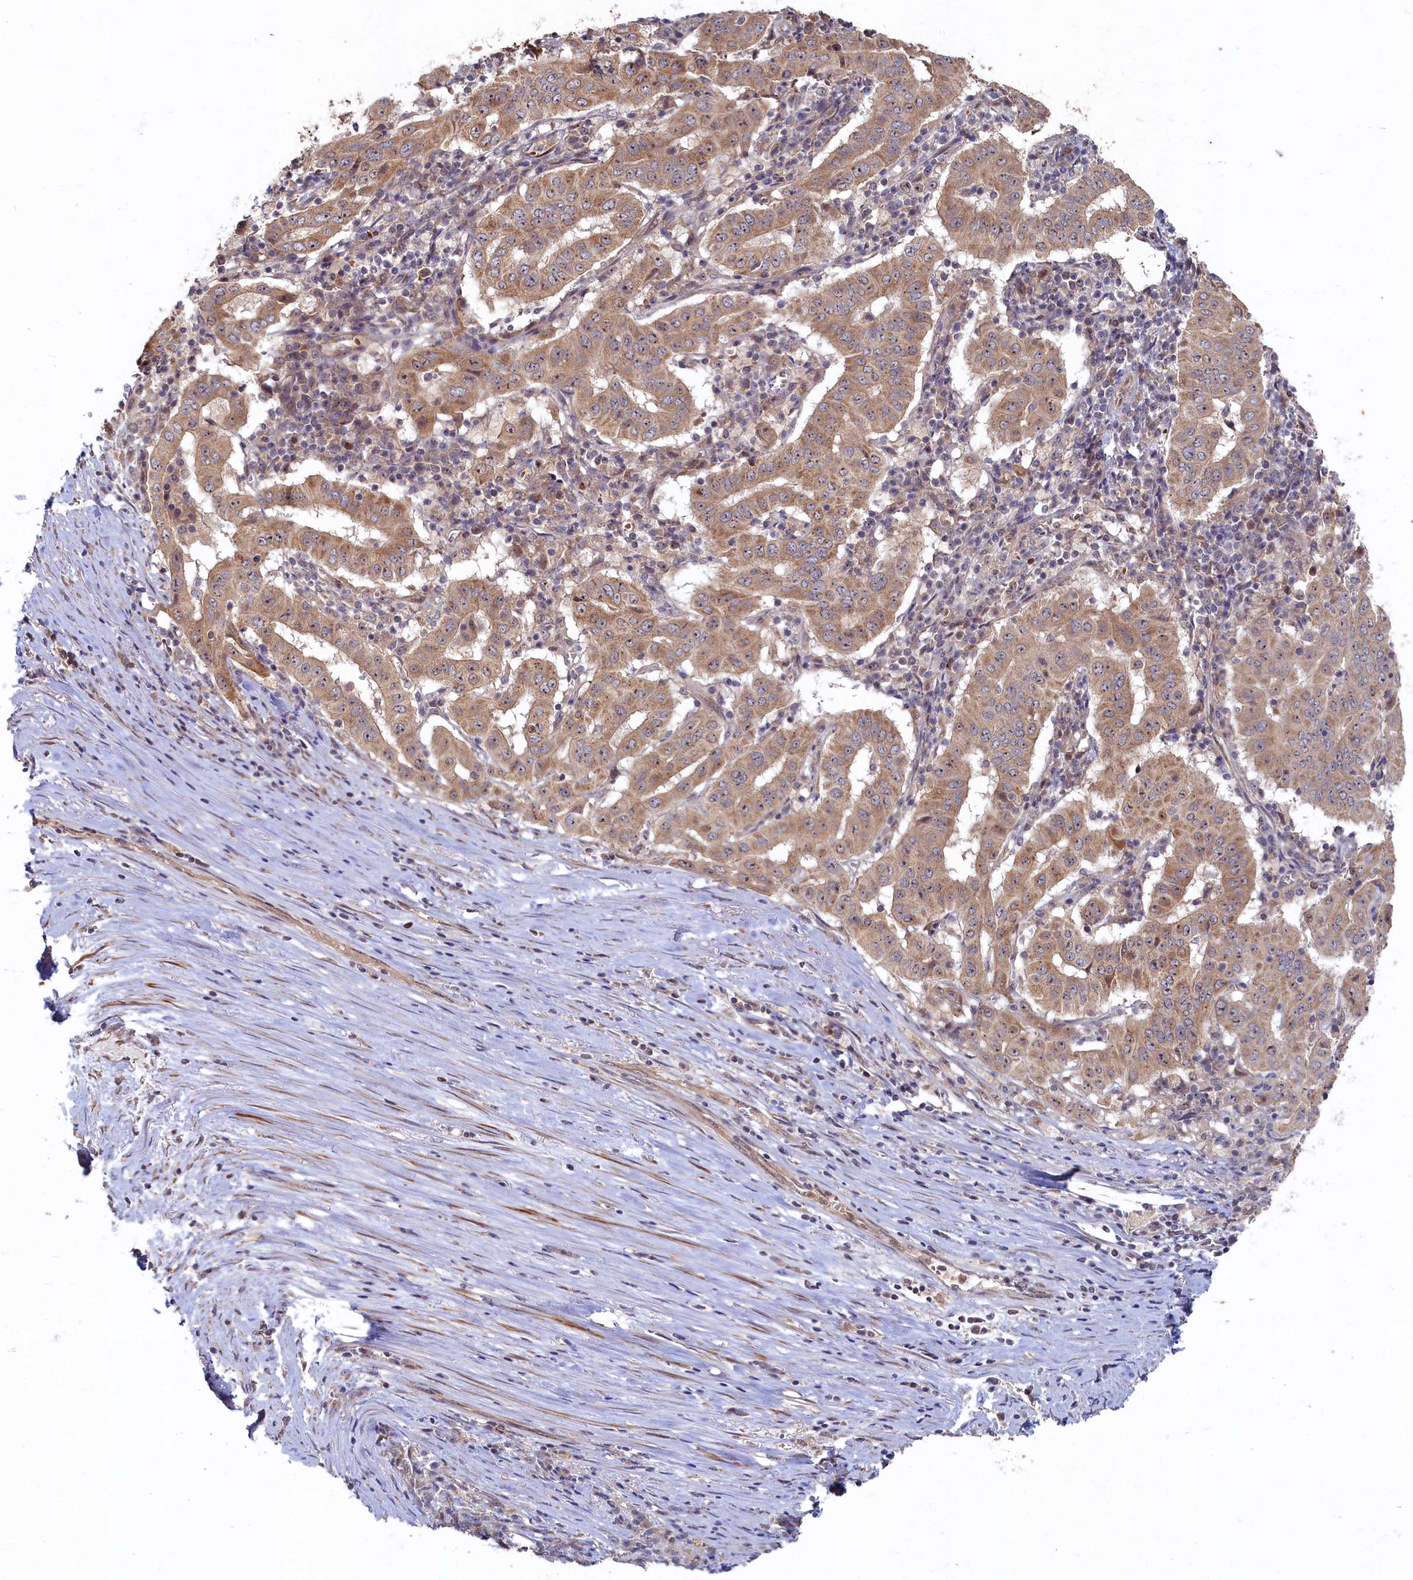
{"staining": {"intensity": "moderate", "quantity": ">75%", "location": "cytoplasmic/membranous"}, "tissue": "pancreatic cancer", "cell_type": "Tumor cells", "image_type": "cancer", "snomed": [{"axis": "morphology", "description": "Adenocarcinoma, NOS"}, {"axis": "topography", "description": "Pancreas"}], "caption": "Pancreatic cancer was stained to show a protein in brown. There is medium levels of moderate cytoplasmic/membranous staining in approximately >75% of tumor cells. The staining is performed using DAB brown chromogen to label protein expression. The nuclei are counter-stained blue using hematoxylin.", "gene": "CEP20", "patient": {"sex": "male", "age": 63}}